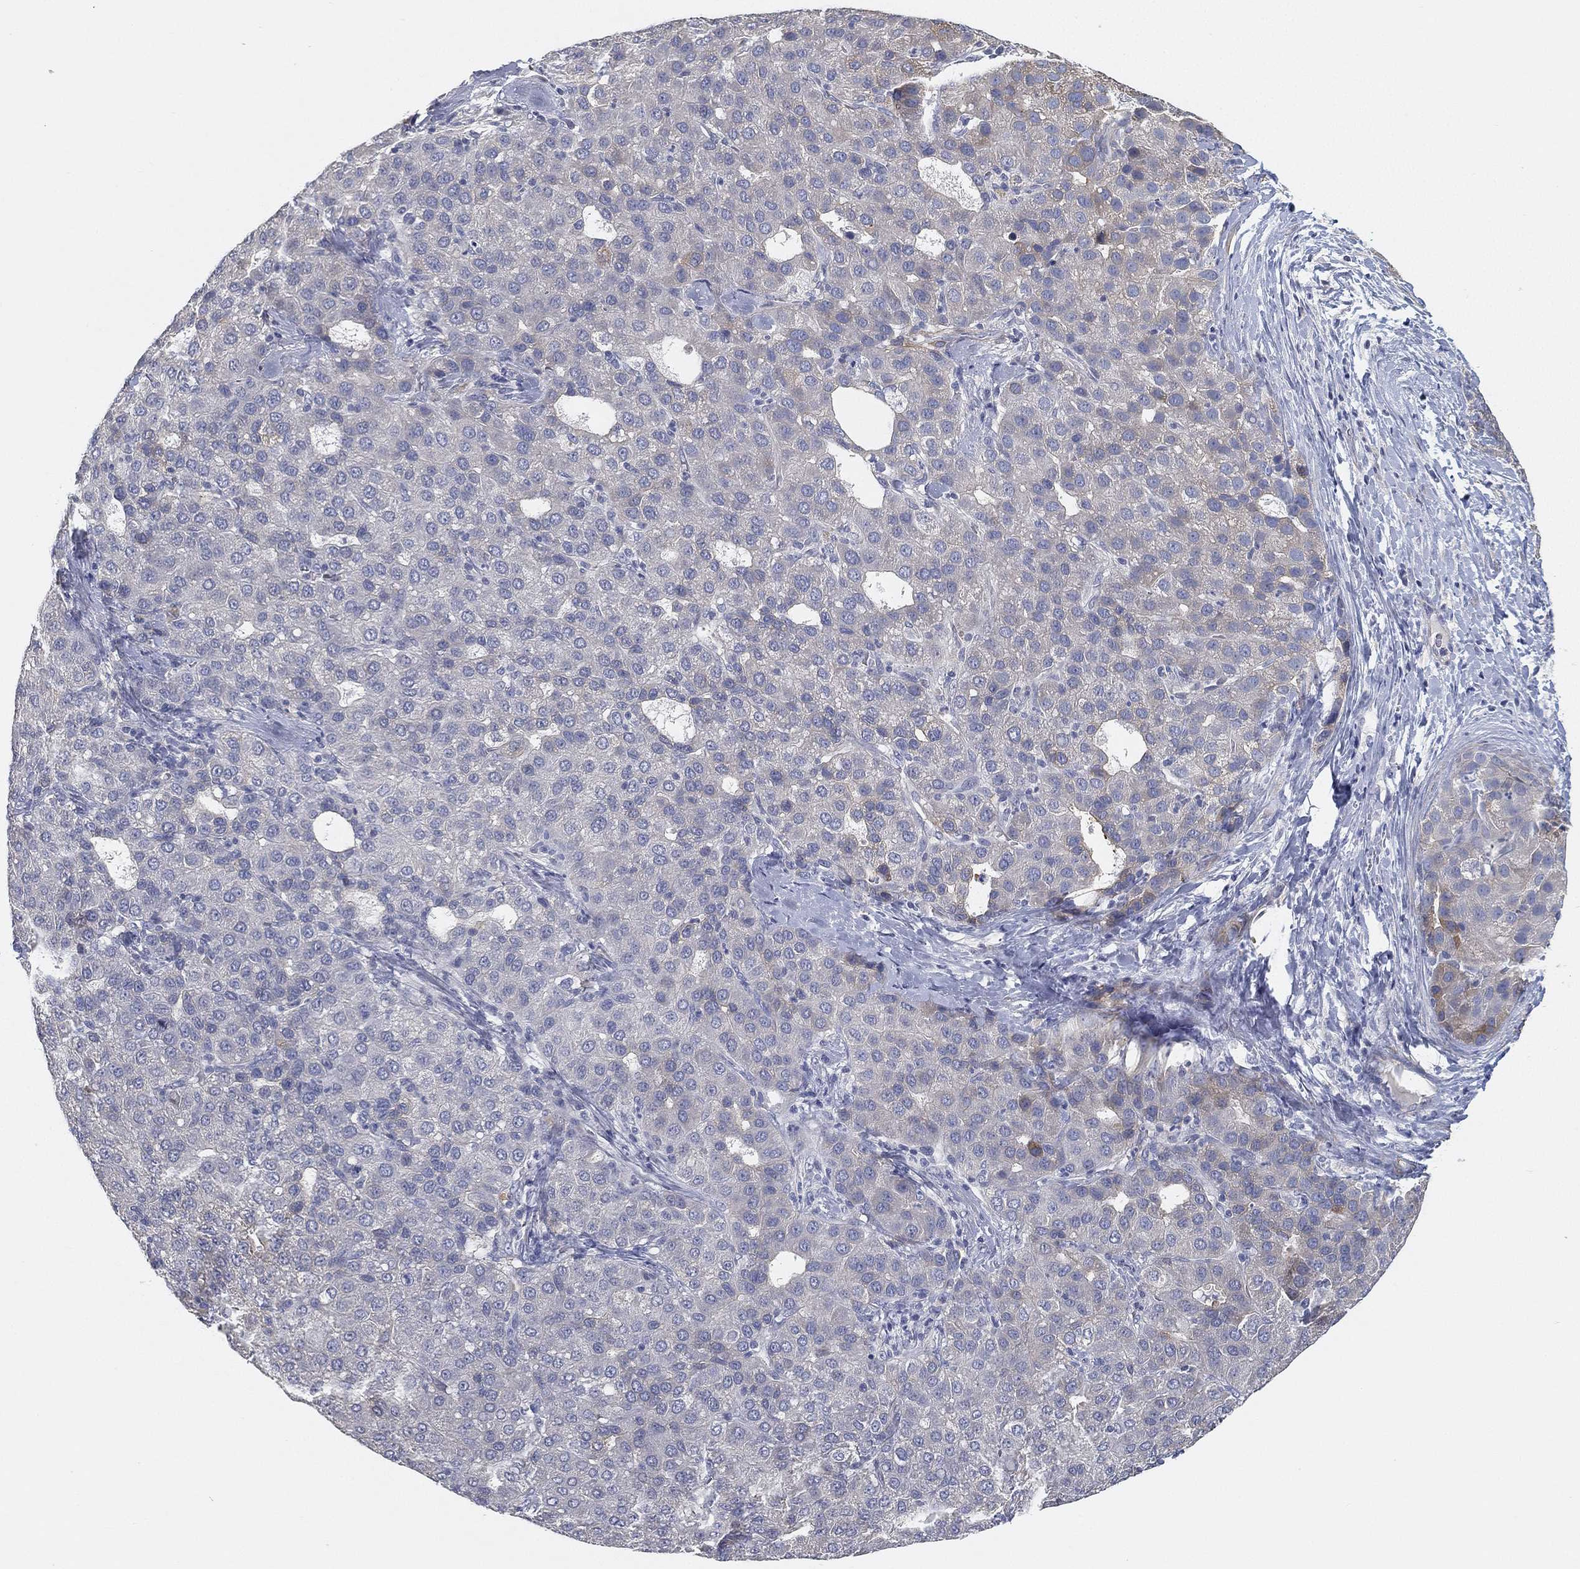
{"staining": {"intensity": "negative", "quantity": "none", "location": "none"}, "tissue": "liver cancer", "cell_type": "Tumor cells", "image_type": "cancer", "snomed": [{"axis": "morphology", "description": "Carcinoma, Hepatocellular, NOS"}, {"axis": "topography", "description": "Liver"}], "caption": "This is a histopathology image of IHC staining of hepatocellular carcinoma (liver), which shows no positivity in tumor cells.", "gene": "GPR61", "patient": {"sex": "male", "age": 65}}